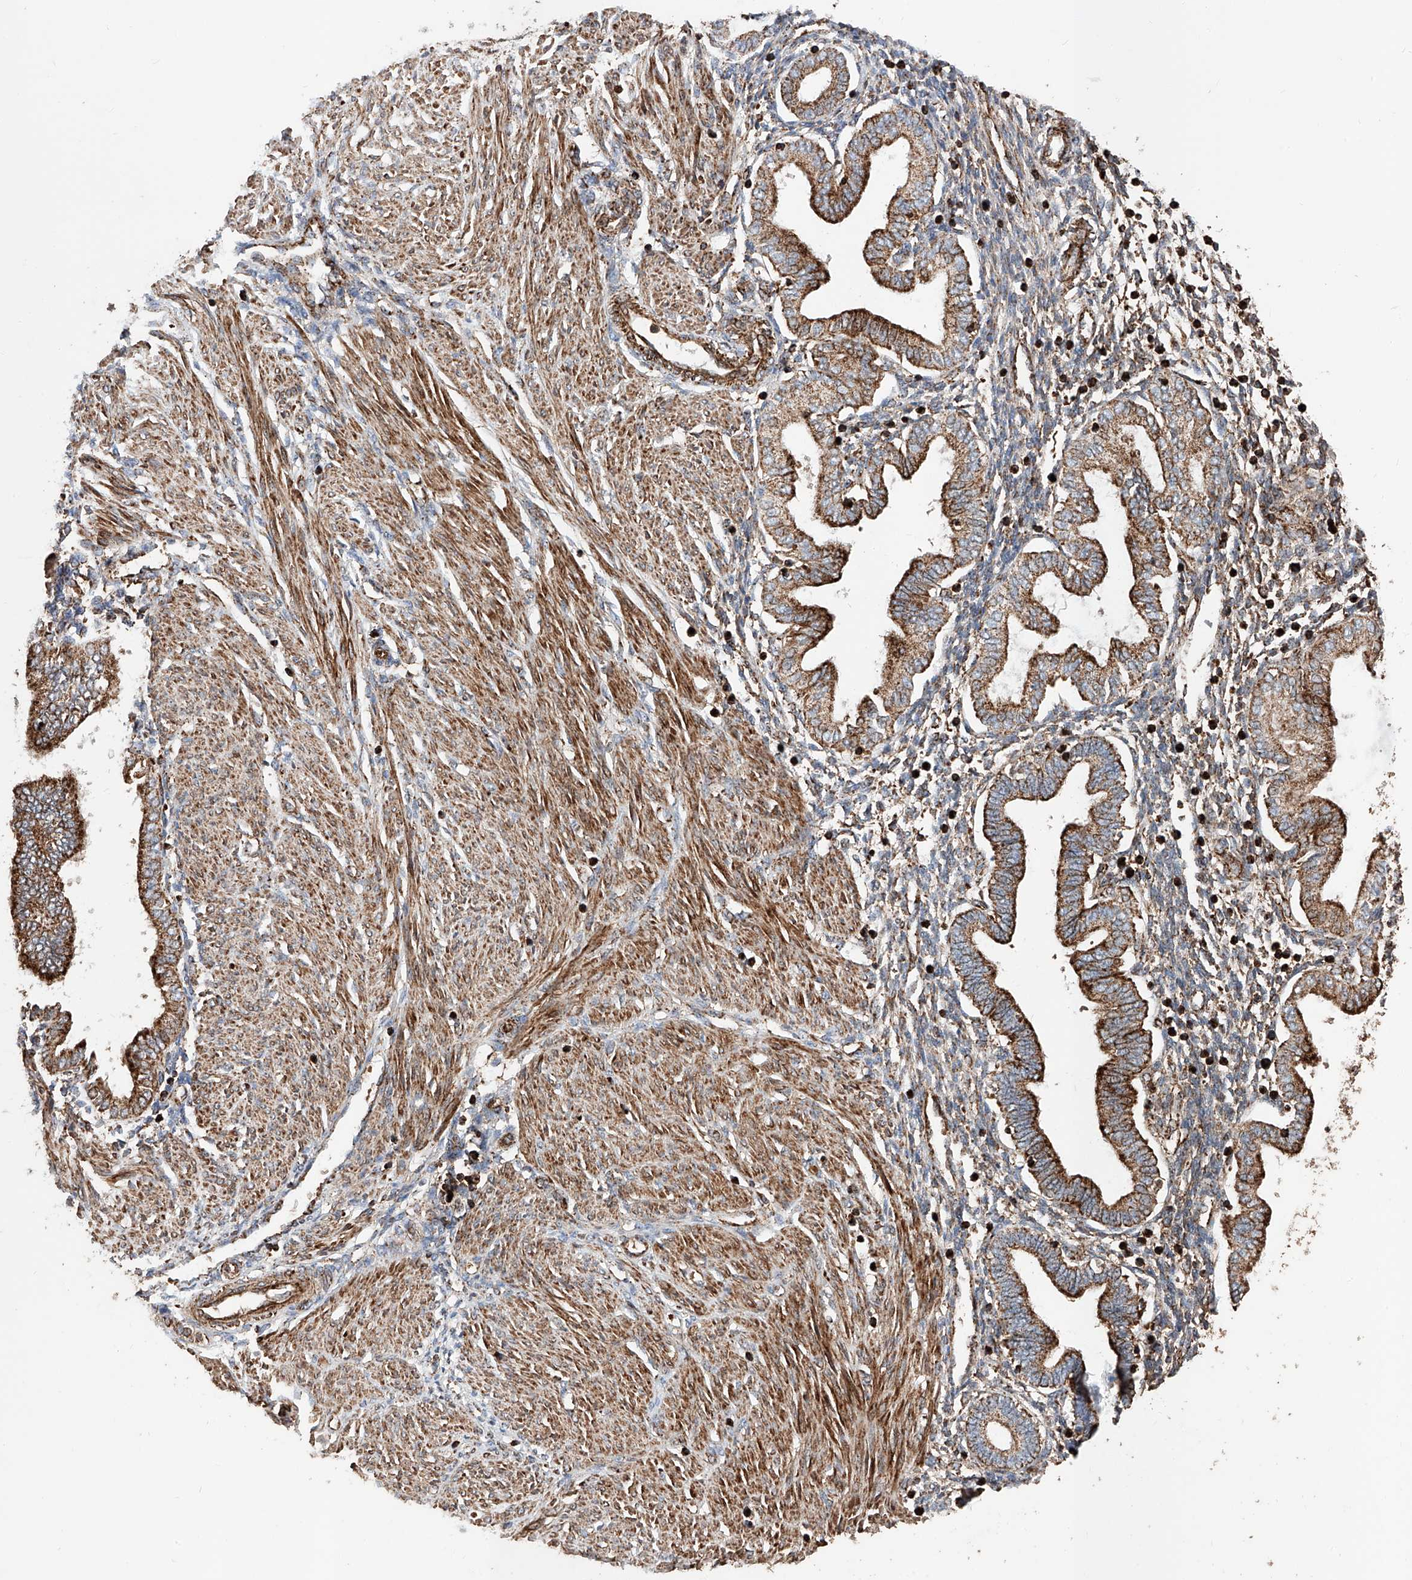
{"staining": {"intensity": "moderate", "quantity": "<25%", "location": "cytoplasmic/membranous"}, "tissue": "endometrium", "cell_type": "Cells in endometrial stroma", "image_type": "normal", "snomed": [{"axis": "morphology", "description": "Normal tissue, NOS"}, {"axis": "topography", "description": "Endometrium"}], "caption": "Moderate cytoplasmic/membranous protein expression is identified in about <25% of cells in endometrial stroma in endometrium.", "gene": "PISD", "patient": {"sex": "female", "age": 53}}